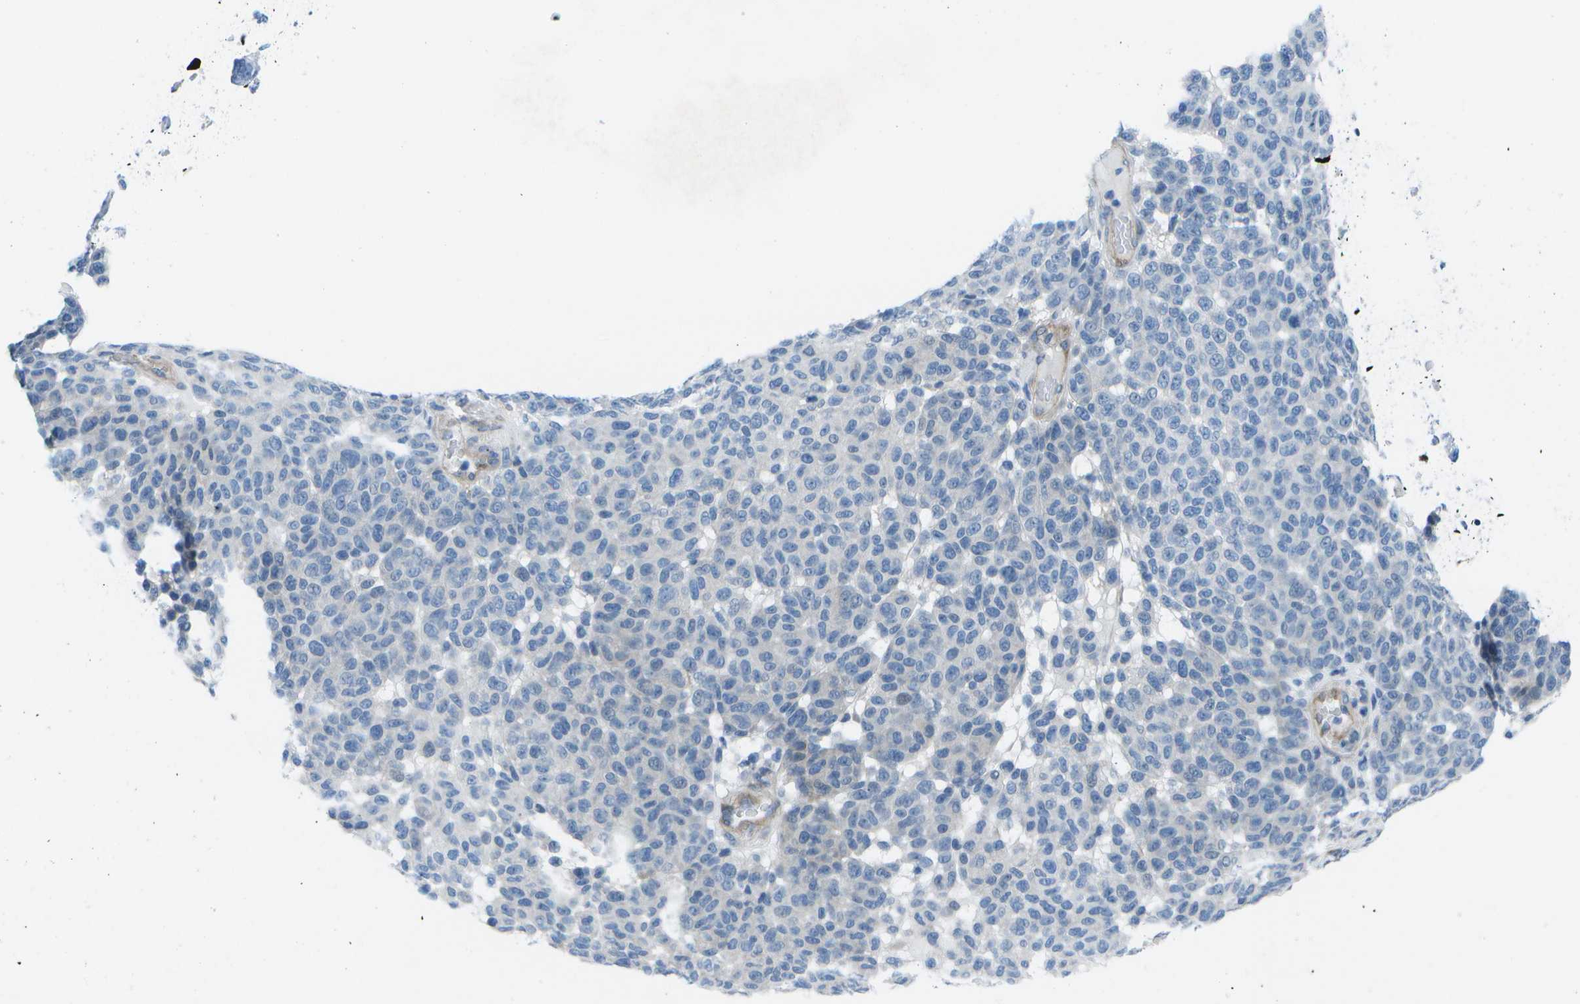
{"staining": {"intensity": "negative", "quantity": "none", "location": "none"}, "tissue": "melanoma", "cell_type": "Tumor cells", "image_type": "cancer", "snomed": [{"axis": "morphology", "description": "Malignant melanoma, NOS"}, {"axis": "topography", "description": "Skin"}], "caption": "Malignant melanoma was stained to show a protein in brown. There is no significant staining in tumor cells. (DAB (3,3'-diaminobenzidine) immunohistochemistry with hematoxylin counter stain).", "gene": "SORBS3", "patient": {"sex": "male", "age": 59}}